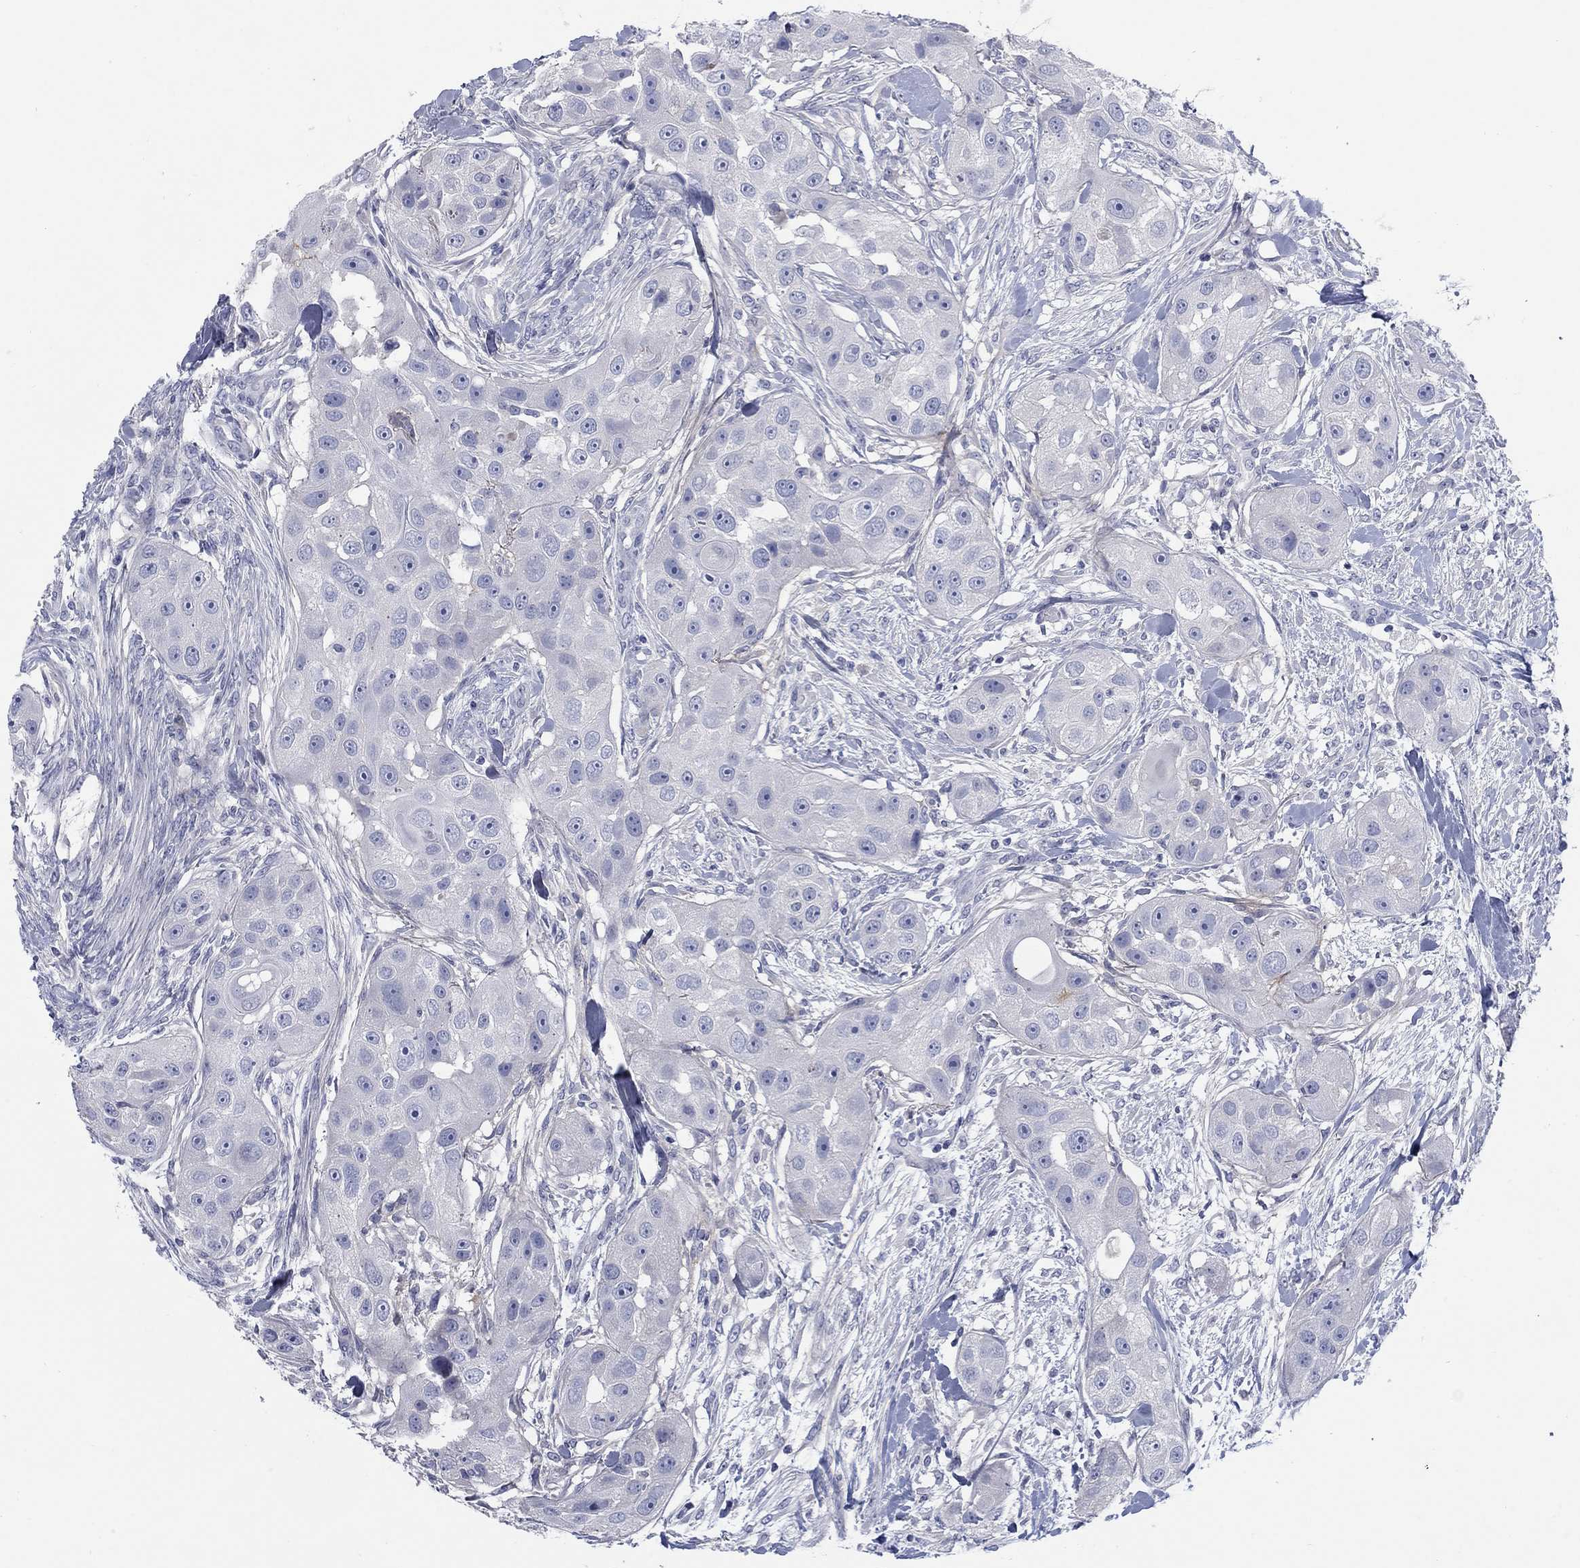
{"staining": {"intensity": "negative", "quantity": "none", "location": "none"}, "tissue": "head and neck cancer", "cell_type": "Tumor cells", "image_type": "cancer", "snomed": [{"axis": "morphology", "description": "Squamous cell carcinoma, NOS"}, {"axis": "topography", "description": "Head-Neck"}], "caption": "Tumor cells show no significant positivity in head and neck squamous cell carcinoma. (Stains: DAB (3,3'-diaminobenzidine) immunohistochemistry (IHC) with hematoxylin counter stain, Microscopy: brightfield microscopy at high magnification).", "gene": "TMEM249", "patient": {"sex": "male", "age": 51}}